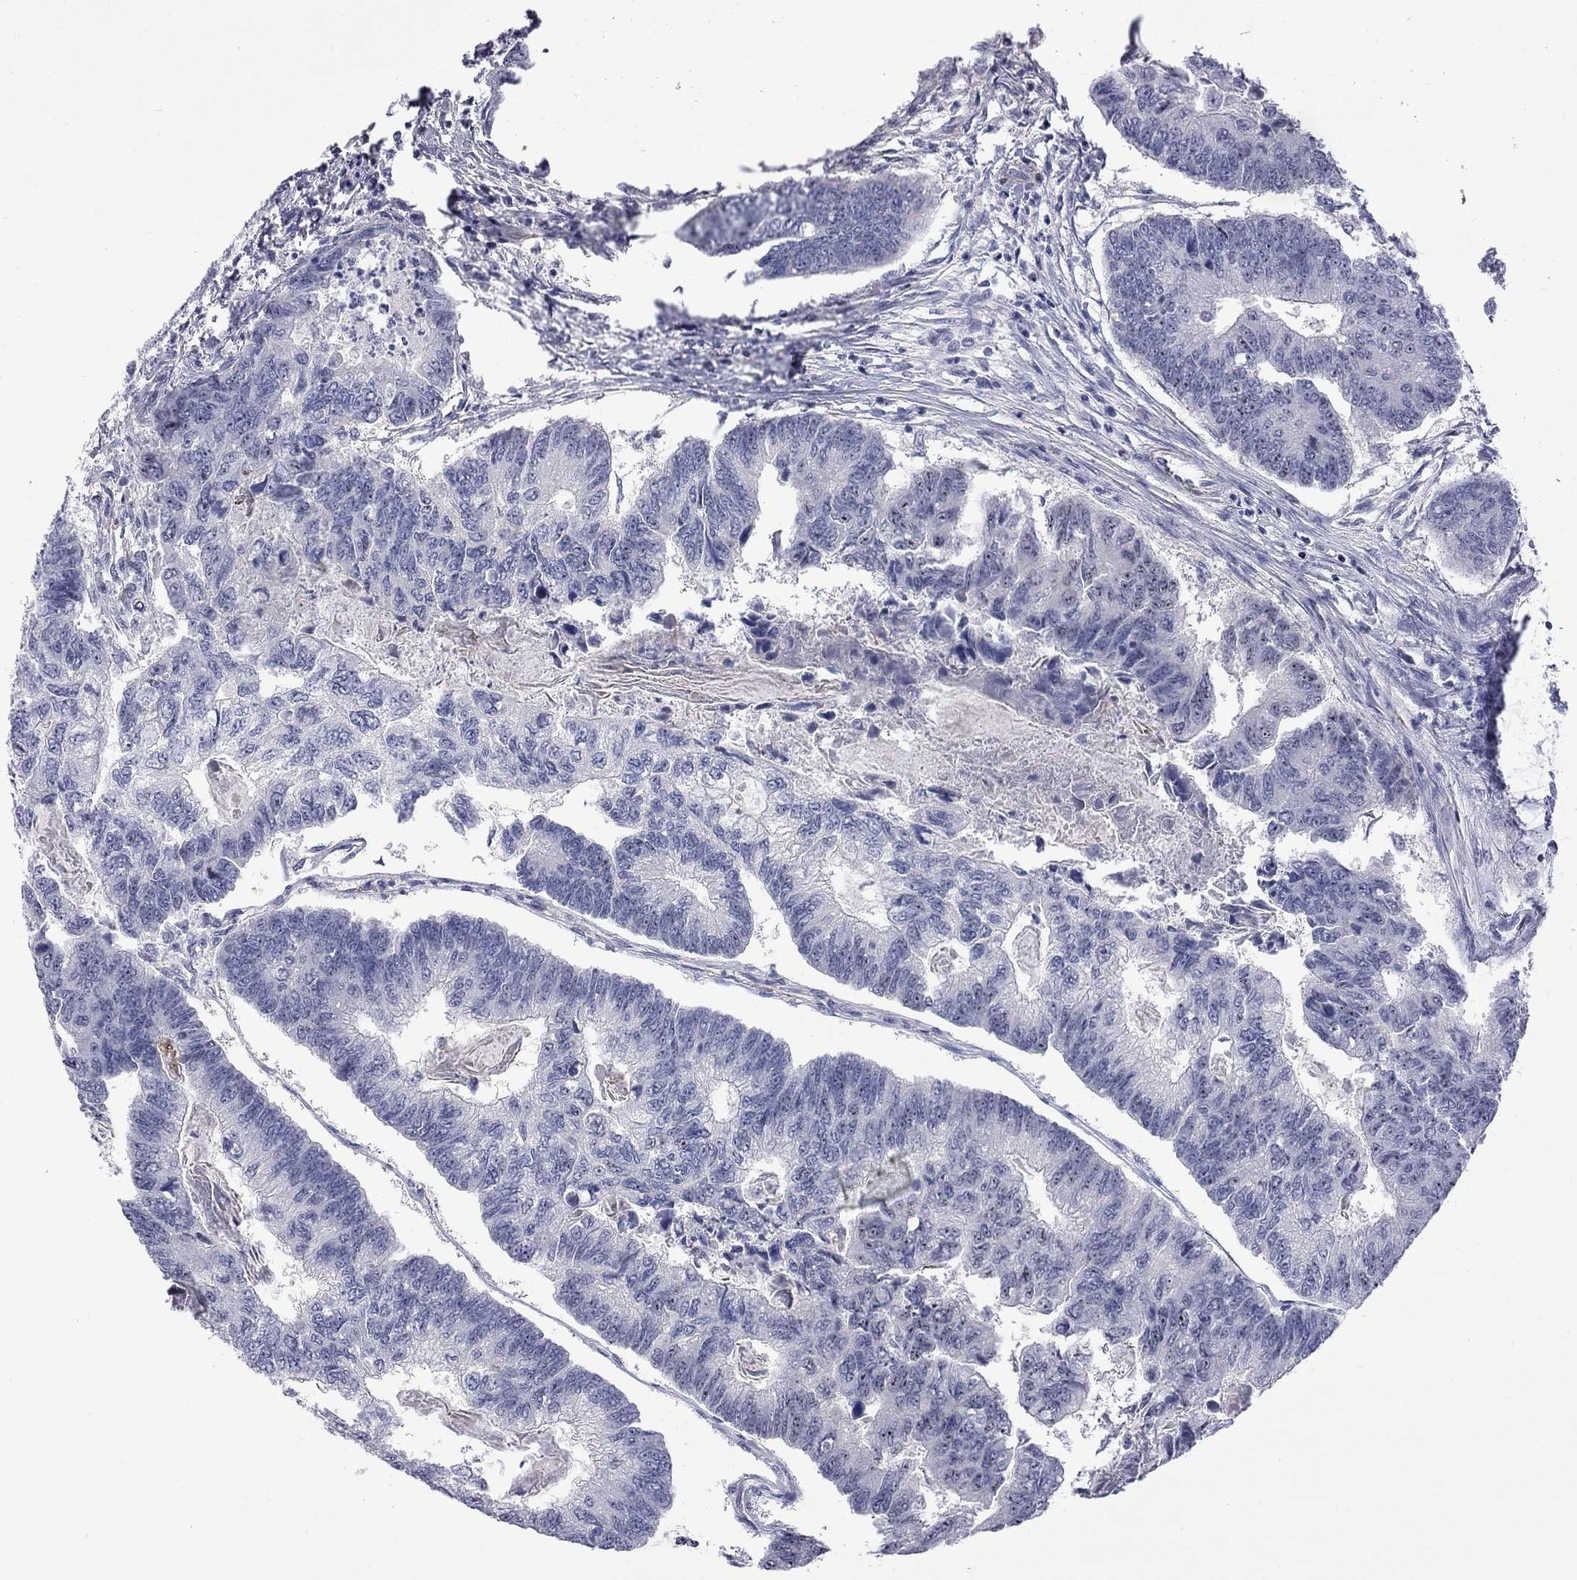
{"staining": {"intensity": "negative", "quantity": "none", "location": "none"}, "tissue": "colorectal cancer", "cell_type": "Tumor cells", "image_type": "cancer", "snomed": [{"axis": "morphology", "description": "Adenocarcinoma, NOS"}, {"axis": "topography", "description": "Colon"}], "caption": "This photomicrograph is of colorectal cancer stained with immunohistochemistry (IHC) to label a protein in brown with the nuclei are counter-stained blue. There is no expression in tumor cells.", "gene": "GSG1L", "patient": {"sex": "female", "age": 65}}